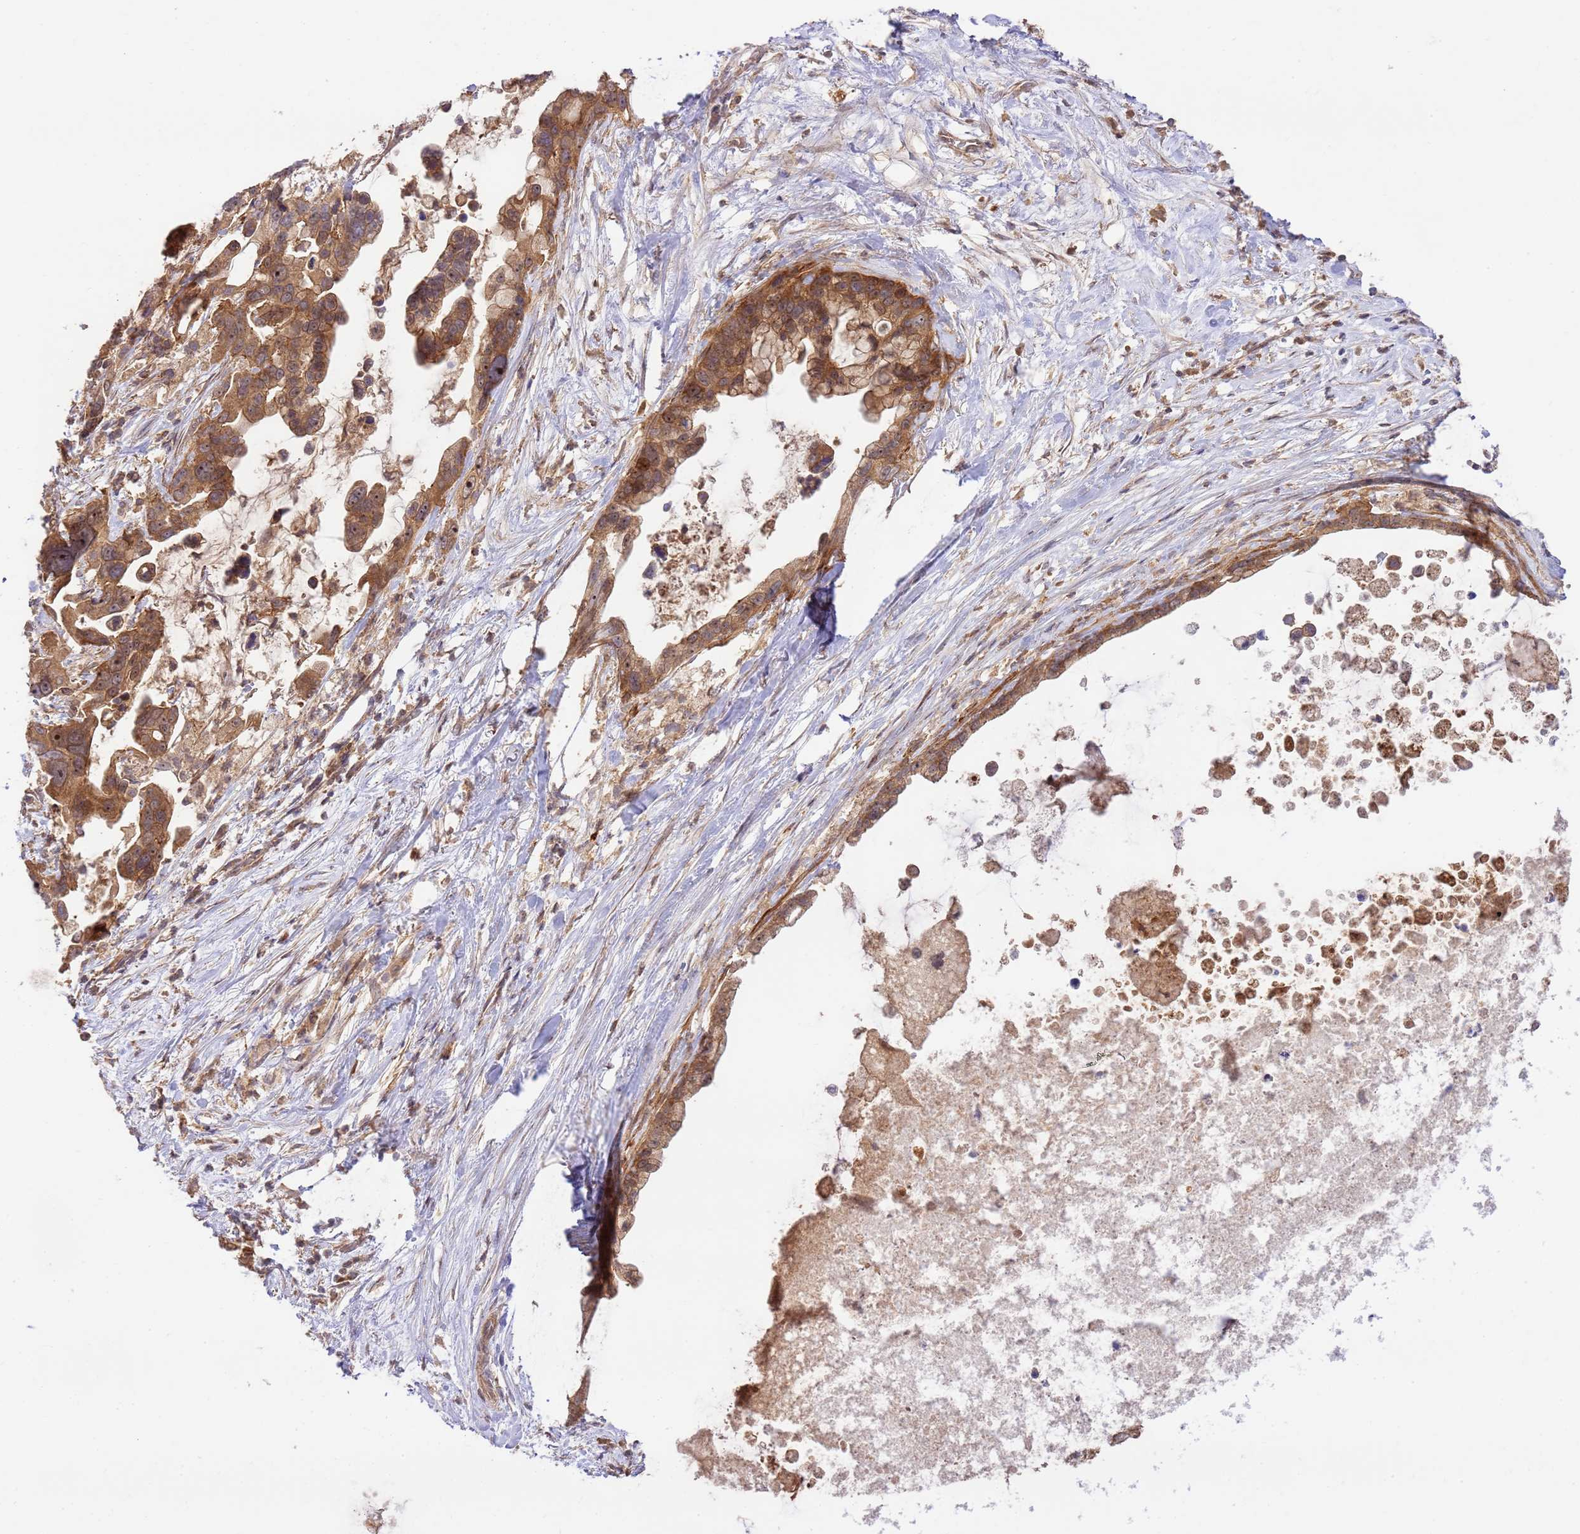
{"staining": {"intensity": "moderate", "quantity": ">75%", "location": "cytoplasmic/membranous,nuclear"}, "tissue": "pancreatic cancer", "cell_type": "Tumor cells", "image_type": "cancer", "snomed": [{"axis": "morphology", "description": "Adenocarcinoma, NOS"}, {"axis": "topography", "description": "Pancreas"}], "caption": "Moderate cytoplasmic/membranous and nuclear positivity for a protein is appreciated in about >75% of tumor cells of adenocarcinoma (pancreatic) using IHC.", "gene": "GAREM1", "patient": {"sex": "female", "age": 83}}